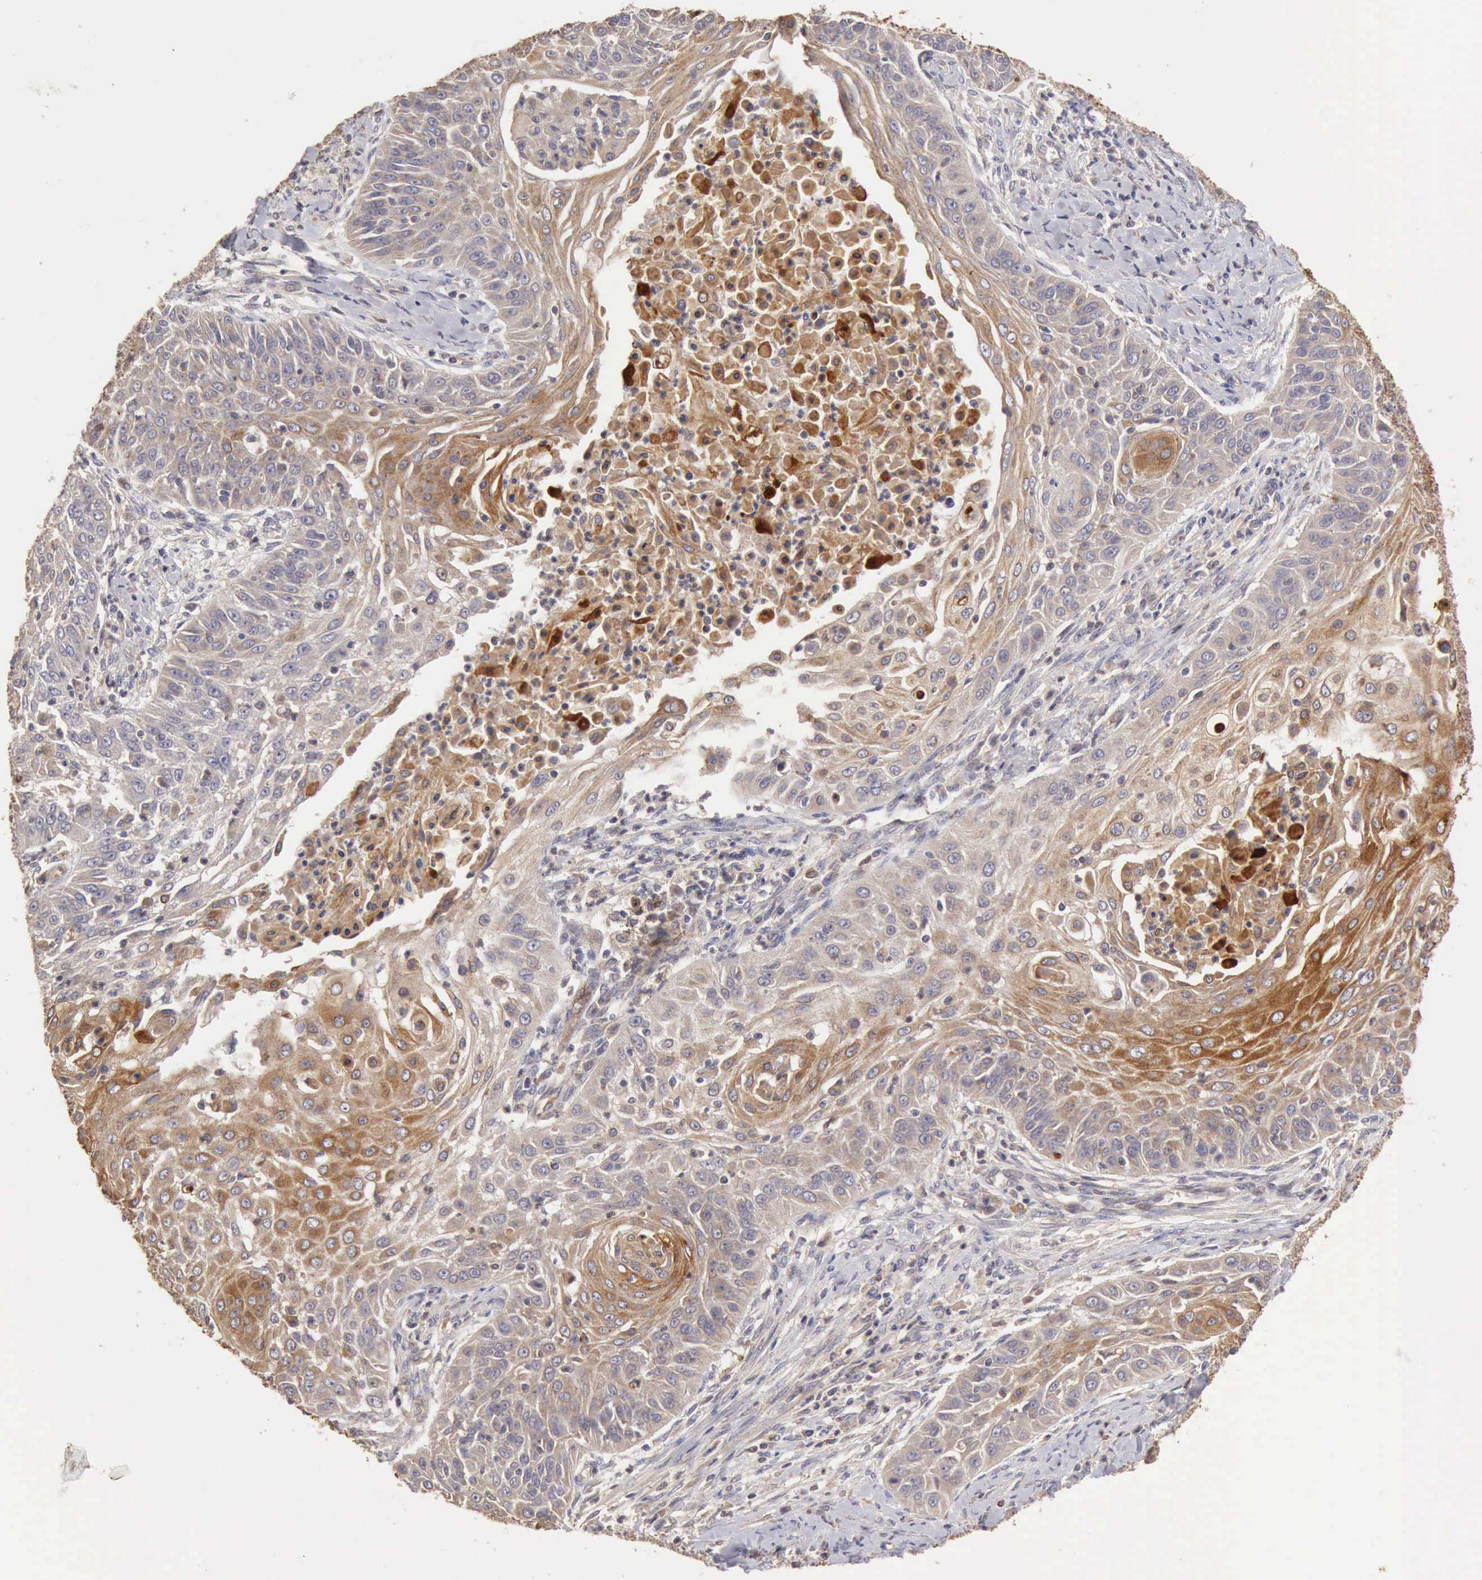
{"staining": {"intensity": "negative", "quantity": "none", "location": "none"}, "tissue": "cervical cancer", "cell_type": "Tumor cells", "image_type": "cancer", "snomed": [{"axis": "morphology", "description": "Squamous cell carcinoma, NOS"}, {"axis": "topography", "description": "Cervix"}], "caption": "Tumor cells are negative for brown protein staining in cervical squamous cell carcinoma.", "gene": "BMX", "patient": {"sex": "female", "age": 64}}